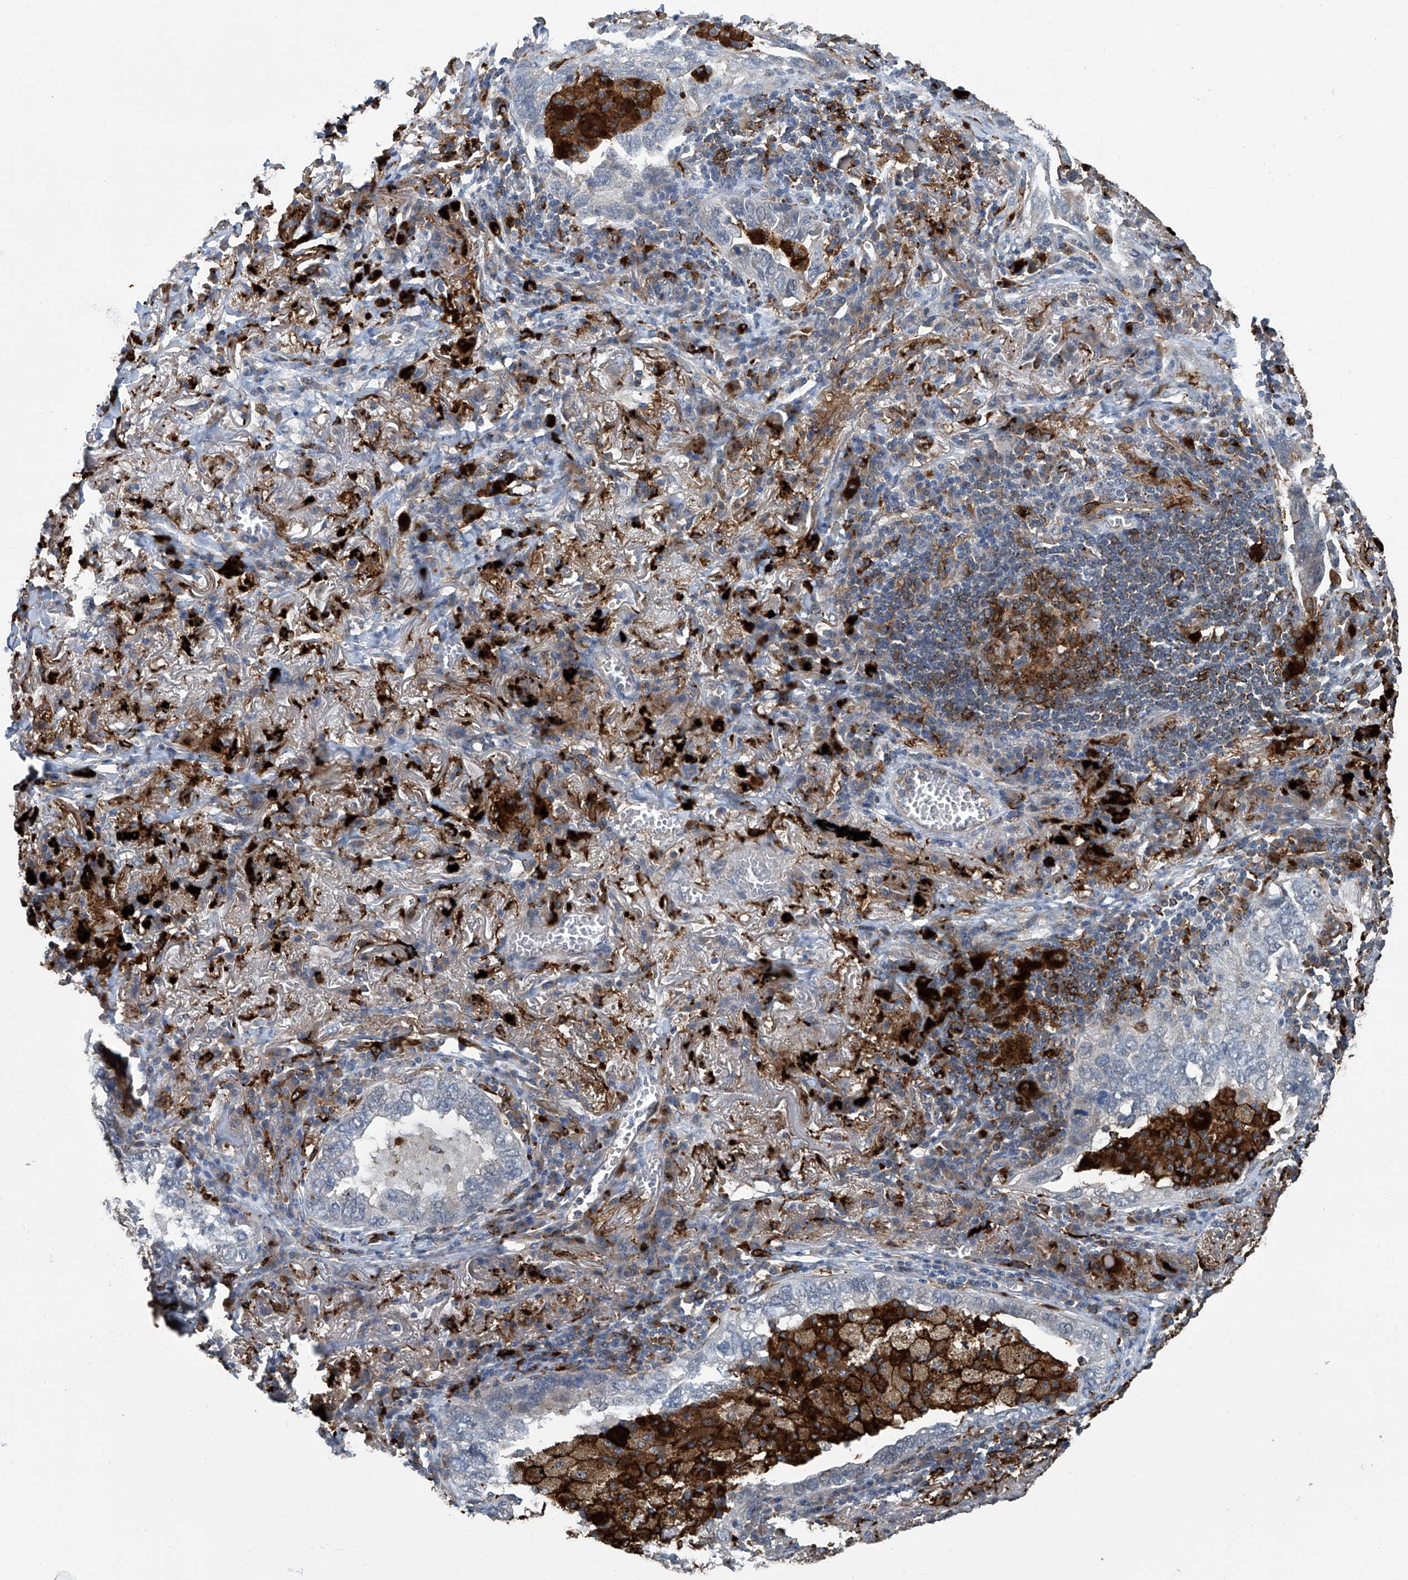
{"staining": {"intensity": "negative", "quantity": "none", "location": "none"}, "tissue": "lung cancer", "cell_type": "Tumor cells", "image_type": "cancer", "snomed": [{"axis": "morphology", "description": "Adenocarcinoma, NOS"}, {"axis": "topography", "description": "Lung"}], "caption": "A high-resolution histopathology image shows immunohistochemistry (IHC) staining of lung cancer, which shows no significant staining in tumor cells.", "gene": "FAM167A", "patient": {"sex": "male", "age": 65}}